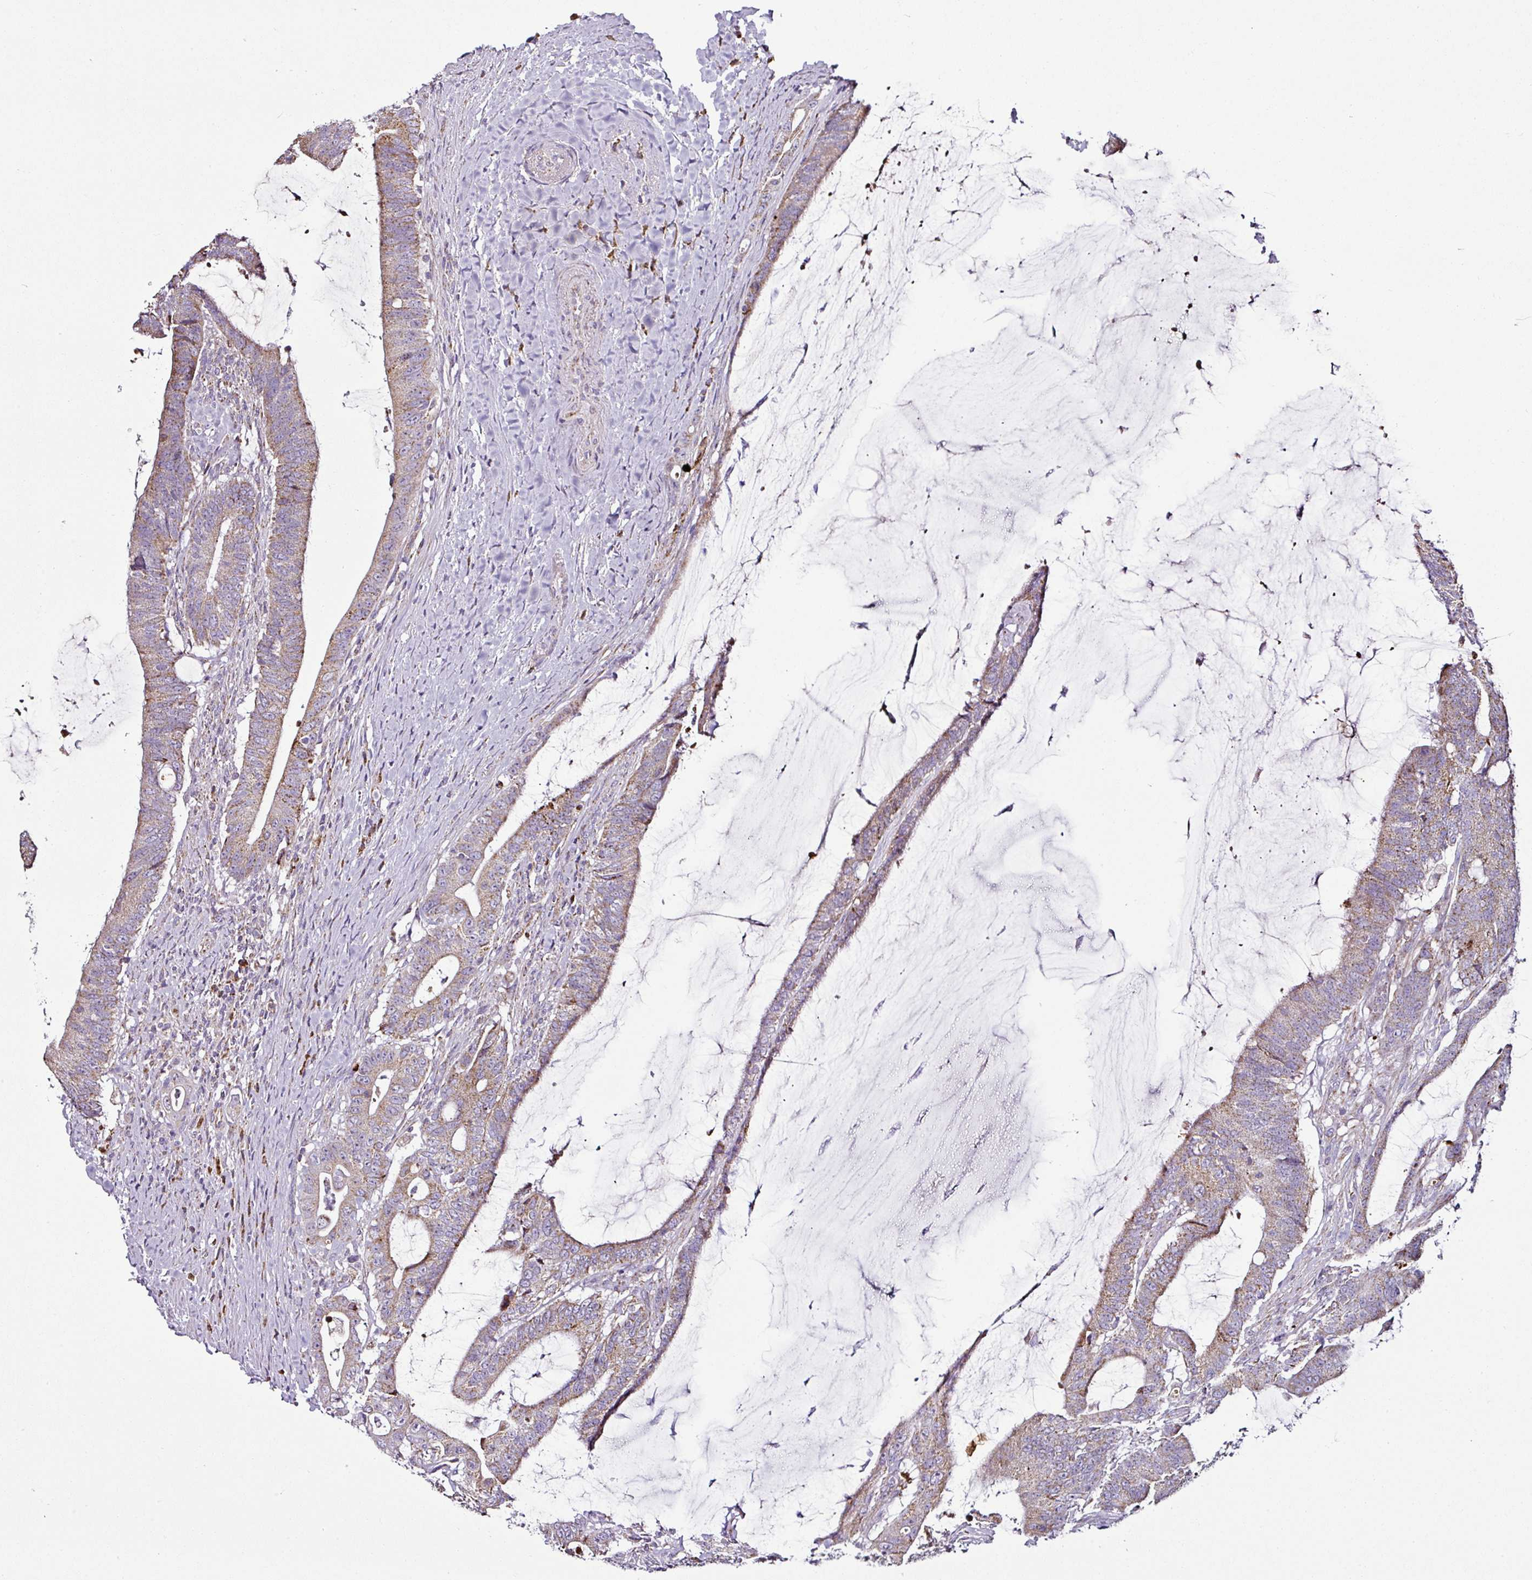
{"staining": {"intensity": "moderate", "quantity": "25%-75%", "location": "cytoplasmic/membranous"}, "tissue": "colorectal cancer", "cell_type": "Tumor cells", "image_type": "cancer", "snomed": [{"axis": "morphology", "description": "Adenocarcinoma, NOS"}, {"axis": "topography", "description": "Colon"}], "caption": "Brown immunohistochemical staining in colorectal adenocarcinoma exhibits moderate cytoplasmic/membranous positivity in about 25%-75% of tumor cells.", "gene": "DPAGT1", "patient": {"sex": "female", "age": 43}}